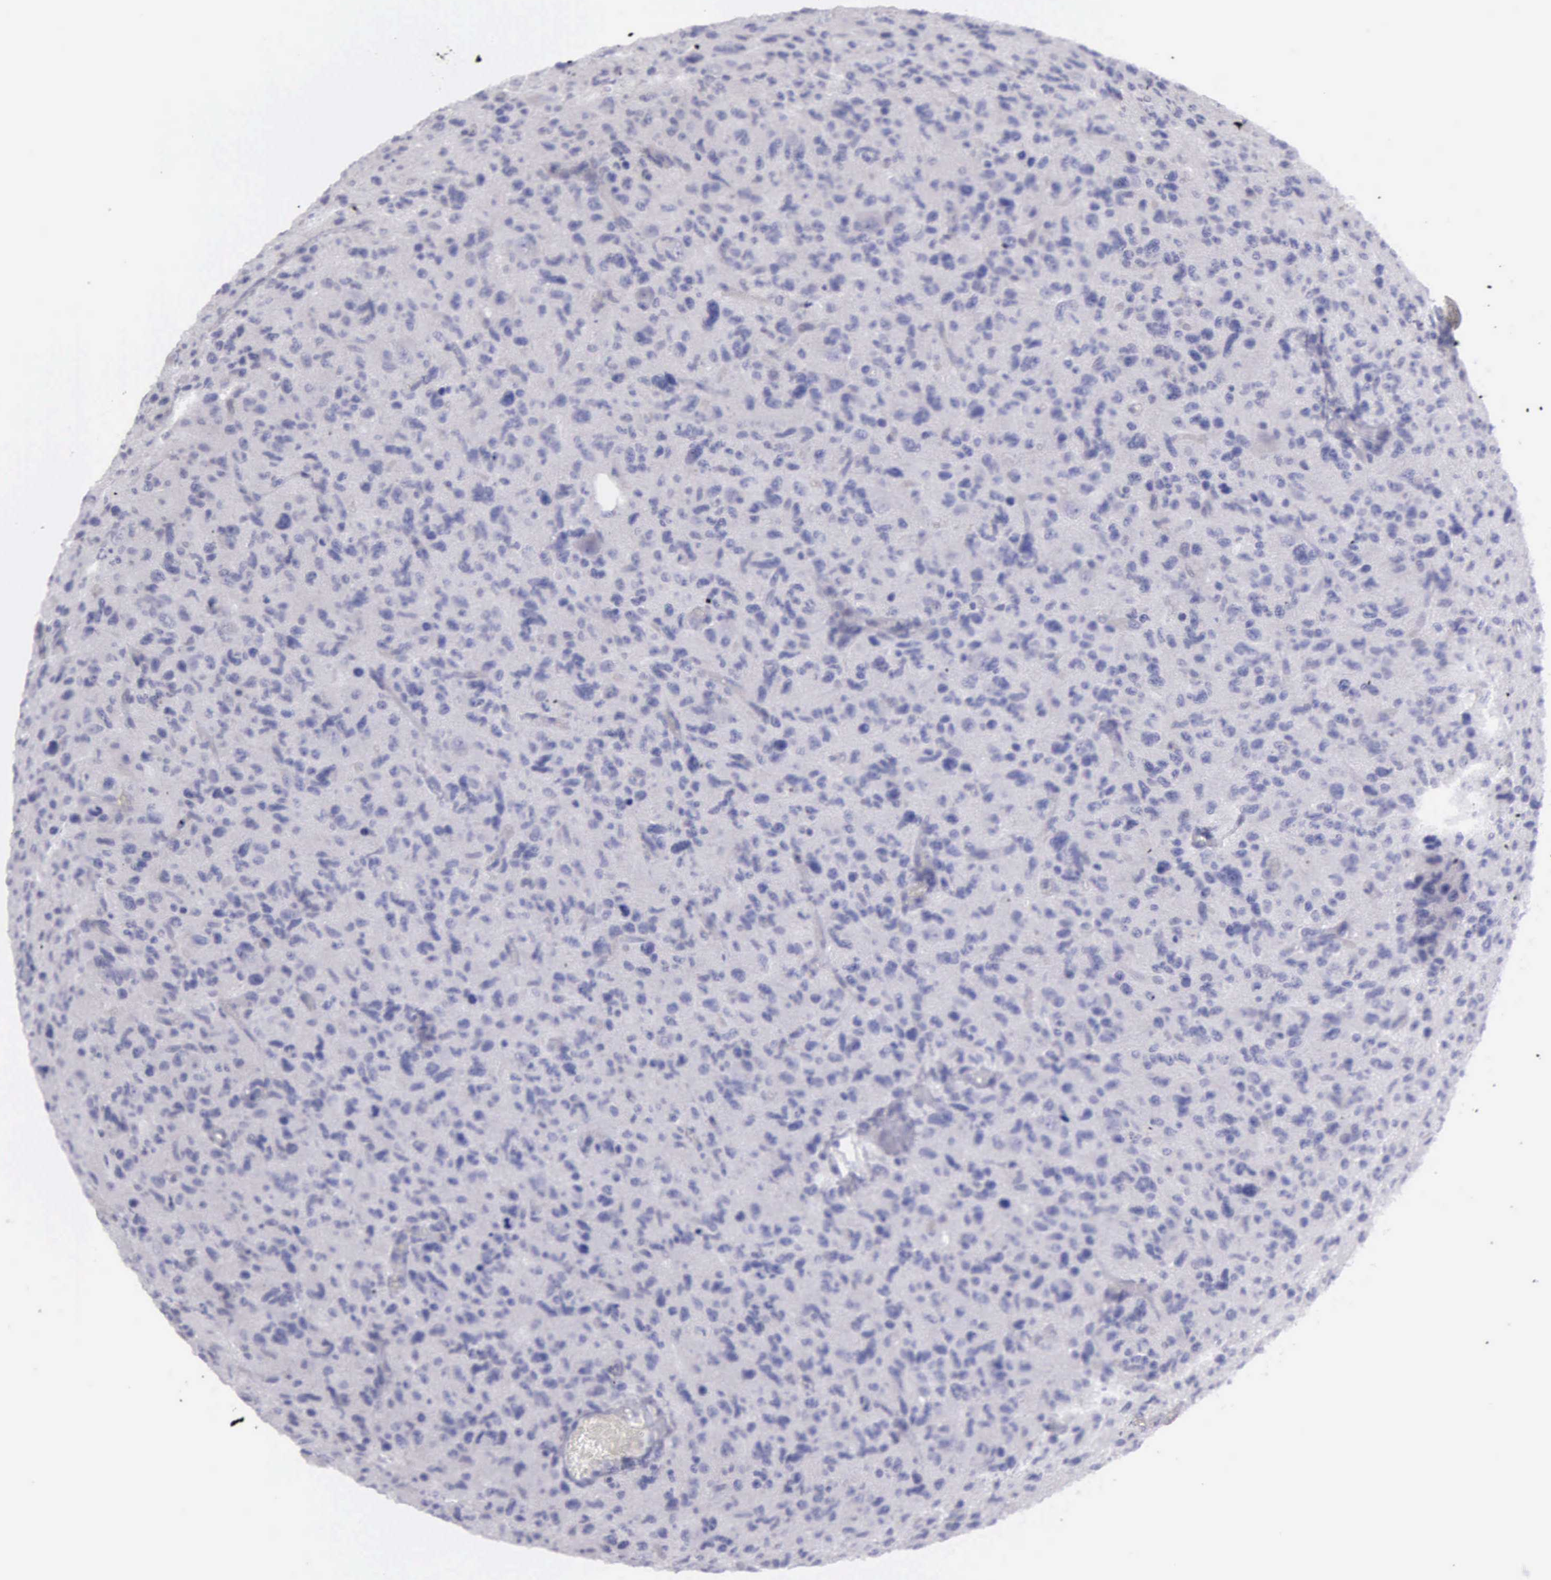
{"staining": {"intensity": "negative", "quantity": "none", "location": "none"}, "tissue": "glioma", "cell_type": "Tumor cells", "image_type": "cancer", "snomed": [{"axis": "morphology", "description": "Glioma, malignant, High grade"}, {"axis": "topography", "description": "Brain"}], "caption": "This is an immunohistochemistry photomicrograph of human glioma. There is no positivity in tumor cells.", "gene": "TYRP1", "patient": {"sex": "female", "age": 60}}